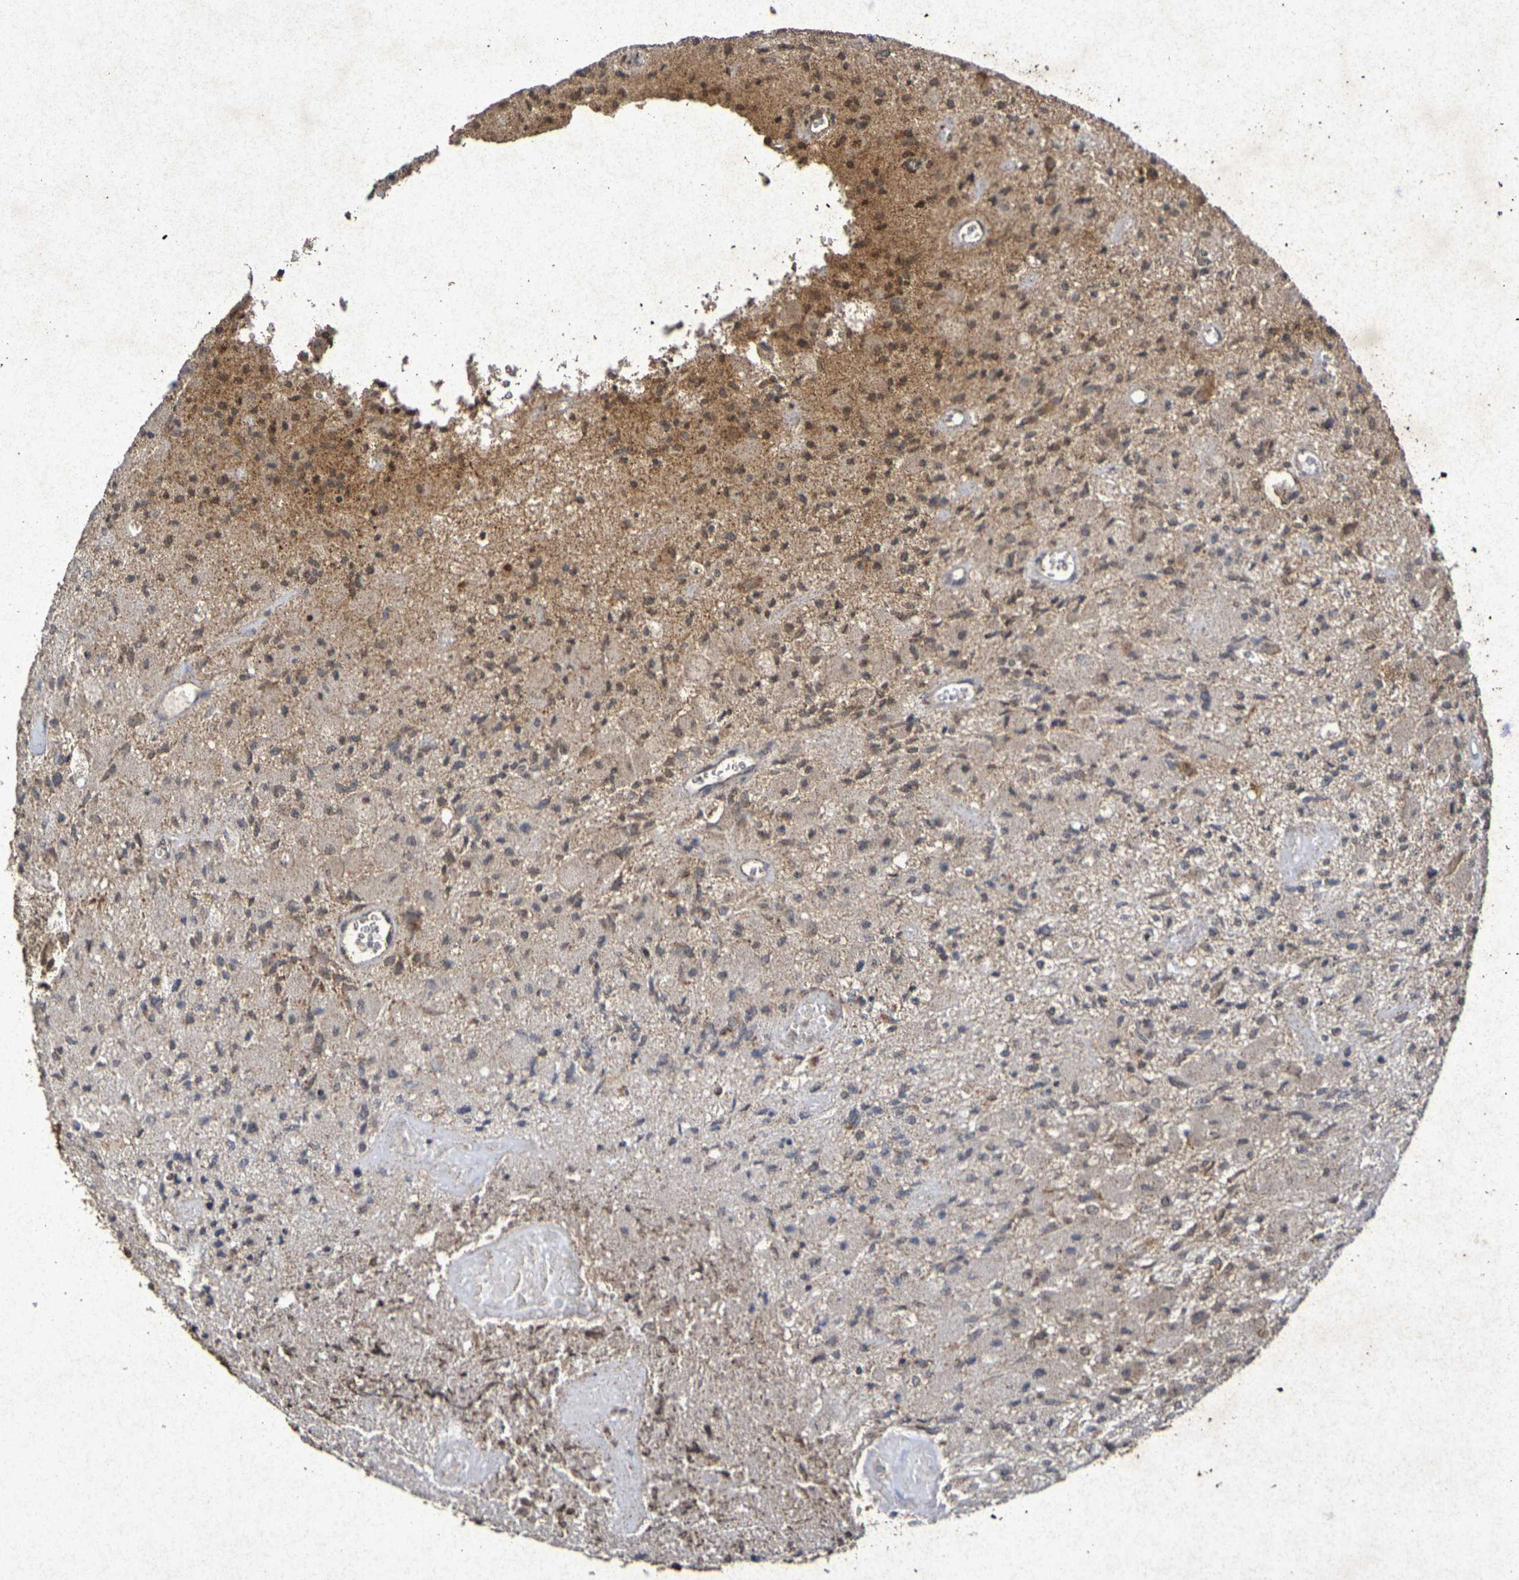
{"staining": {"intensity": "weak", "quantity": ">75%", "location": "cytoplasmic/membranous,nuclear"}, "tissue": "glioma", "cell_type": "Tumor cells", "image_type": "cancer", "snomed": [{"axis": "morphology", "description": "Normal tissue, NOS"}, {"axis": "morphology", "description": "Glioma, malignant, High grade"}, {"axis": "topography", "description": "Cerebral cortex"}], "caption": "Brown immunohistochemical staining in glioma exhibits weak cytoplasmic/membranous and nuclear staining in about >75% of tumor cells.", "gene": "GUCY1A2", "patient": {"sex": "male", "age": 77}}